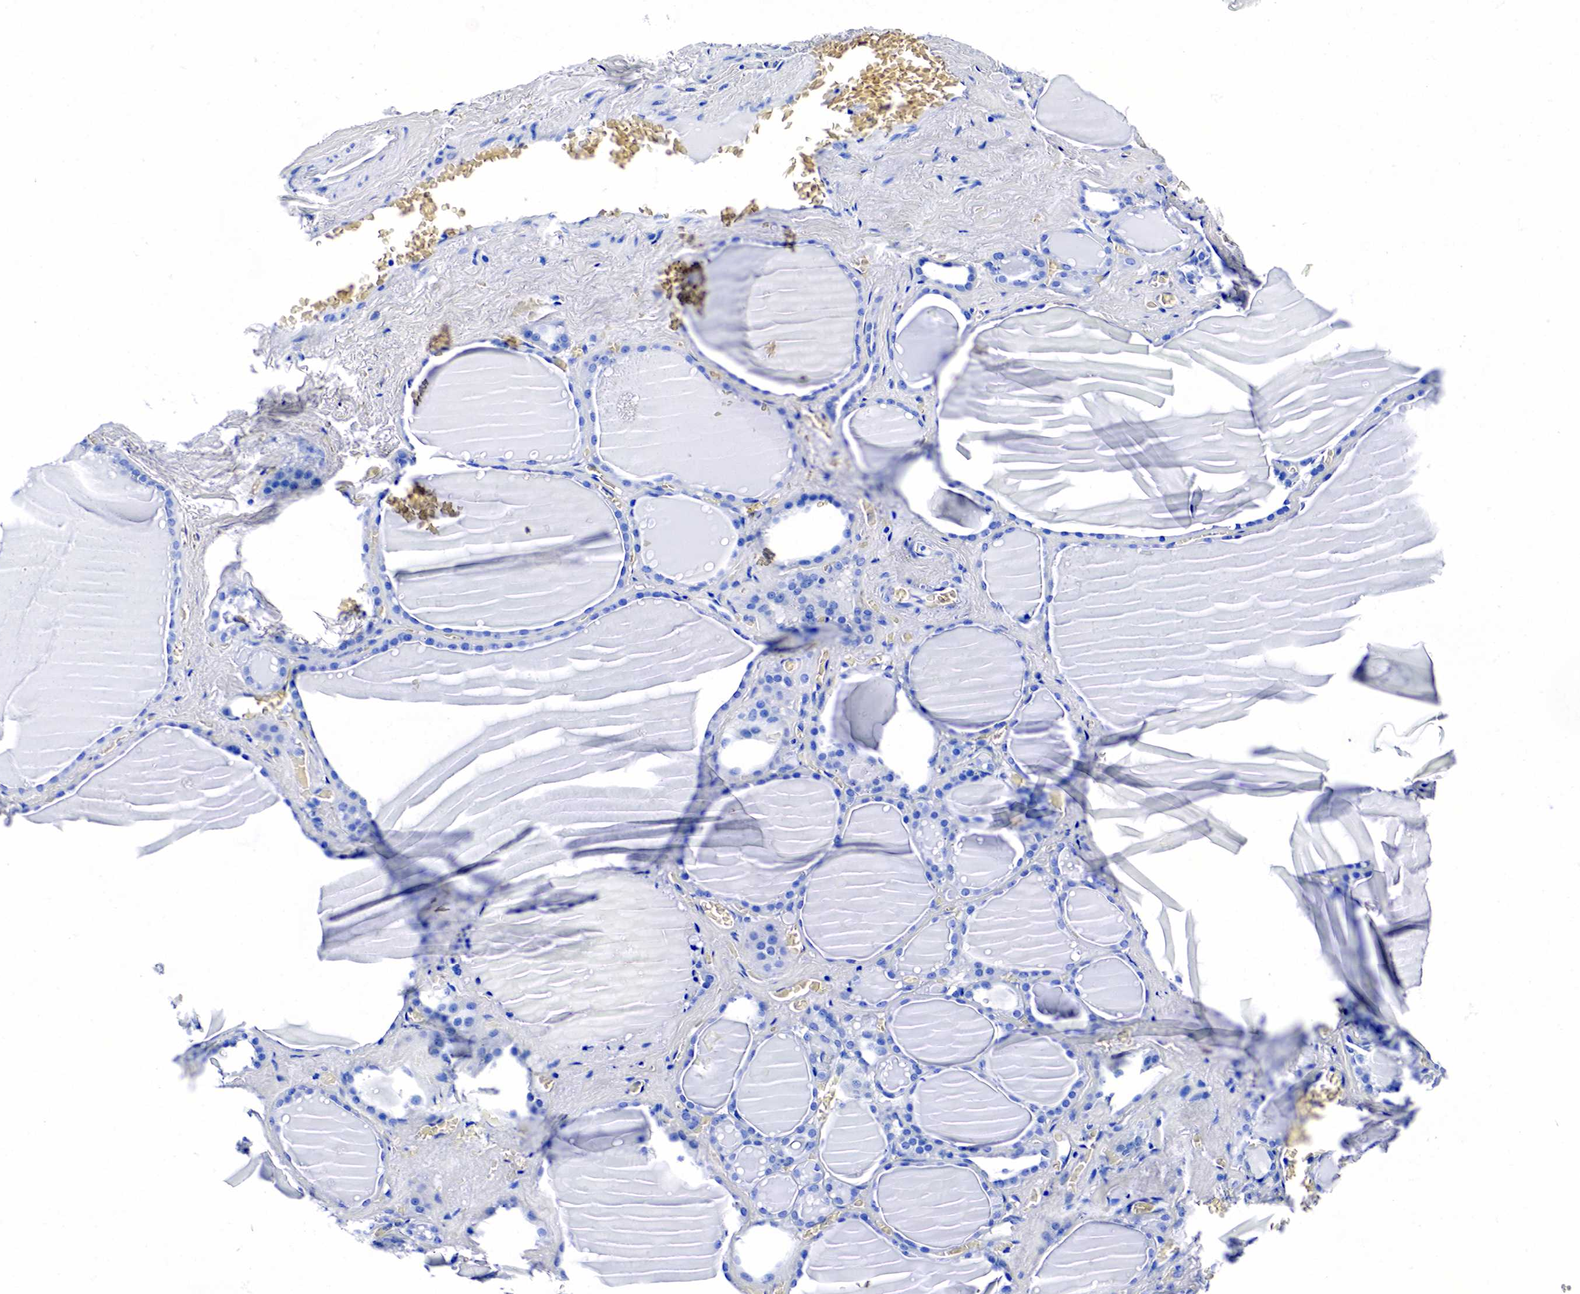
{"staining": {"intensity": "negative", "quantity": "none", "location": "none"}, "tissue": "thyroid gland", "cell_type": "Glandular cells", "image_type": "normal", "snomed": [{"axis": "morphology", "description": "Normal tissue, NOS"}, {"axis": "topography", "description": "Thyroid gland"}], "caption": "Immunohistochemistry (IHC) of normal thyroid gland exhibits no positivity in glandular cells. Brightfield microscopy of immunohistochemistry stained with DAB (brown) and hematoxylin (blue), captured at high magnification.", "gene": "KLK3", "patient": {"sex": "male", "age": 76}}